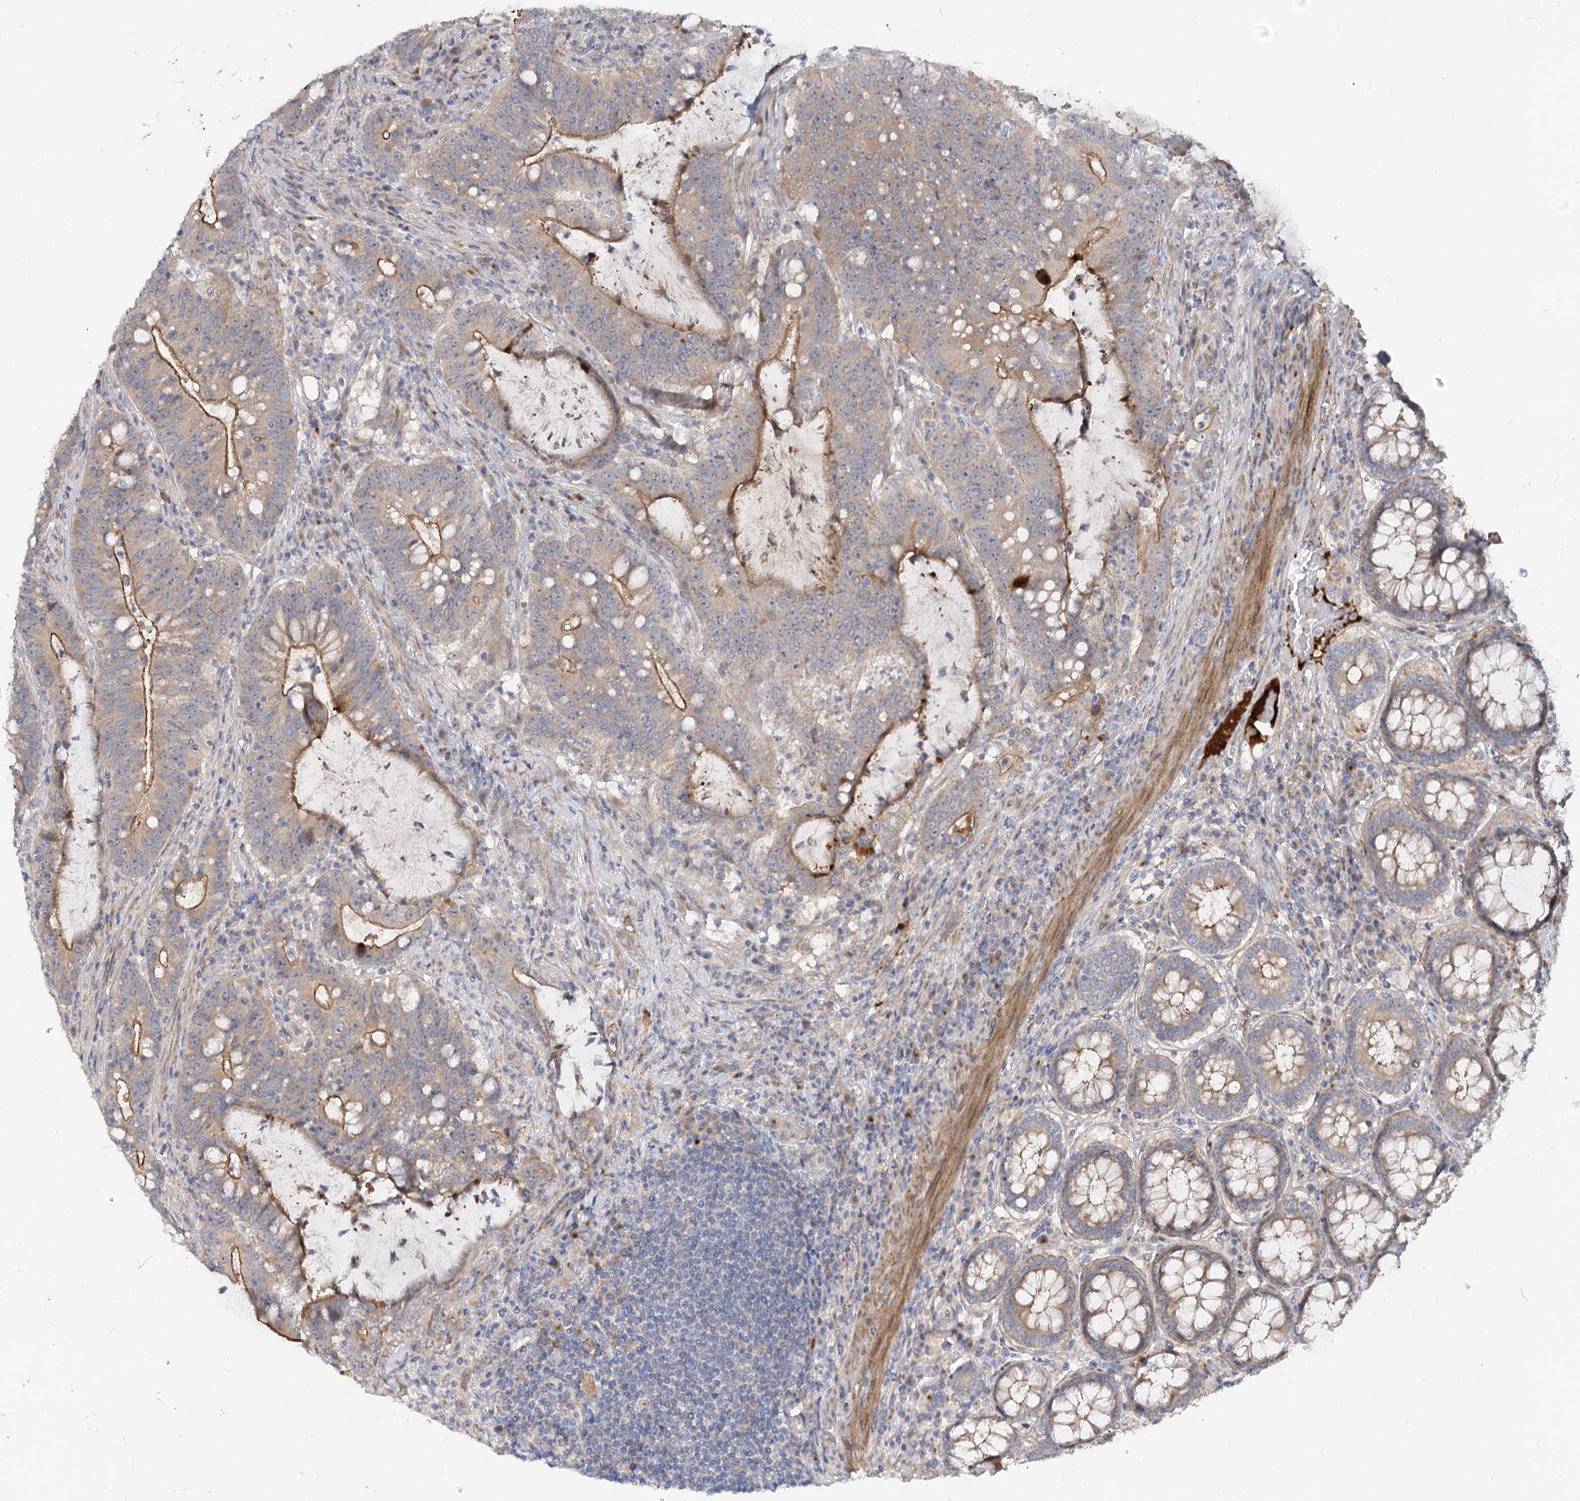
{"staining": {"intensity": "moderate", "quantity": "25%-75%", "location": "cytoplasmic/membranous"}, "tissue": "colorectal cancer", "cell_type": "Tumor cells", "image_type": "cancer", "snomed": [{"axis": "morphology", "description": "Adenocarcinoma, NOS"}, {"axis": "topography", "description": "Colon"}], "caption": "The histopathology image reveals immunohistochemical staining of colorectal cancer. There is moderate cytoplasmic/membranous expression is seen in approximately 25%-75% of tumor cells.", "gene": "FGF19", "patient": {"sex": "female", "age": 66}}